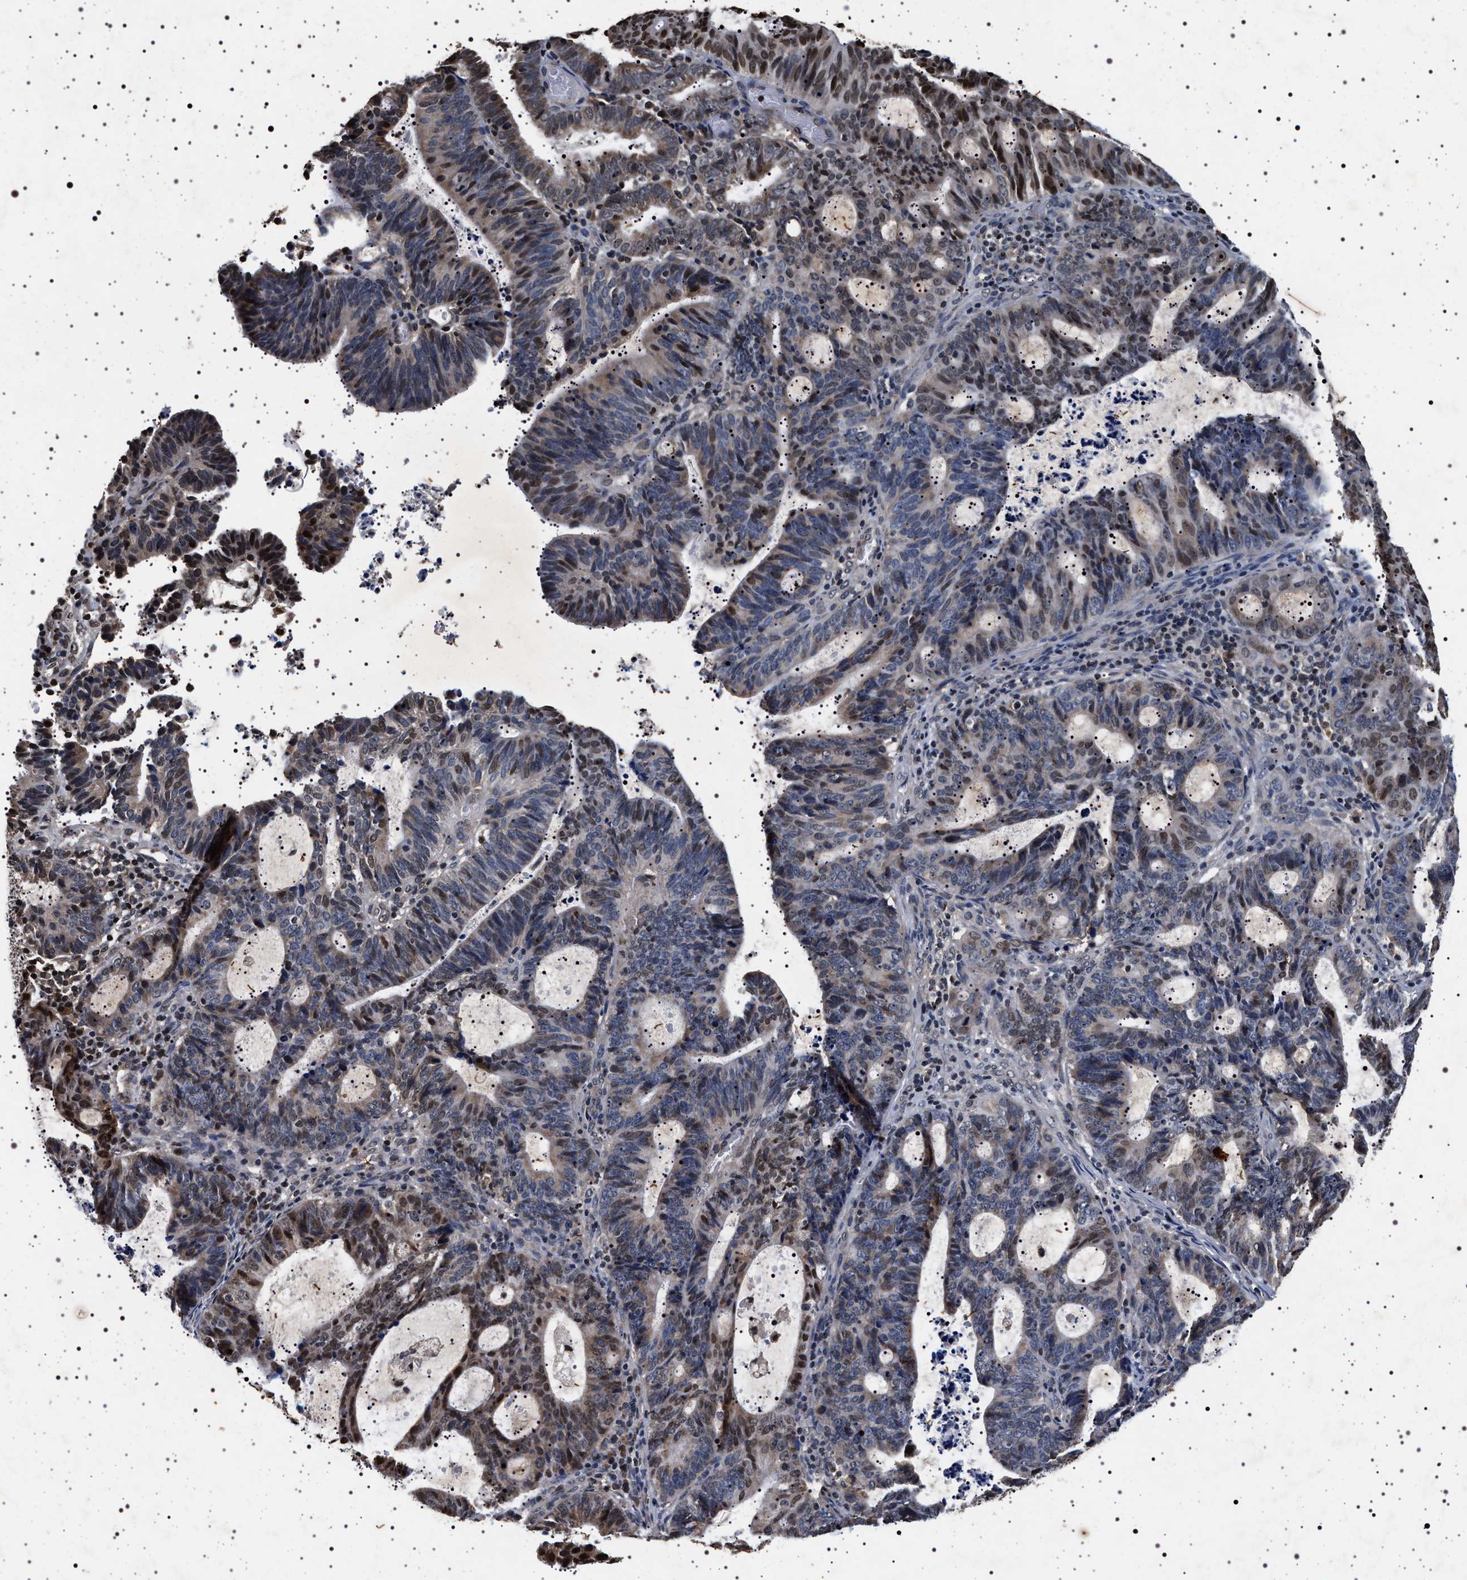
{"staining": {"intensity": "weak", "quantity": "25%-75%", "location": "cytoplasmic/membranous,nuclear"}, "tissue": "endometrial cancer", "cell_type": "Tumor cells", "image_type": "cancer", "snomed": [{"axis": "morphology", "description": "Adenocarcinoma, NOS"}, {"axis": "topography", "description": "Uterus"}], "caption": "IHC of human adenocarcinoma (endometrial) shows low levels of weak cytoplasmic/membranous and nuclear positivity in approximately 25%-75% of tumor cells.", "gene": "CDKN1B", "patient": {"sex": "female", "age": 83}}